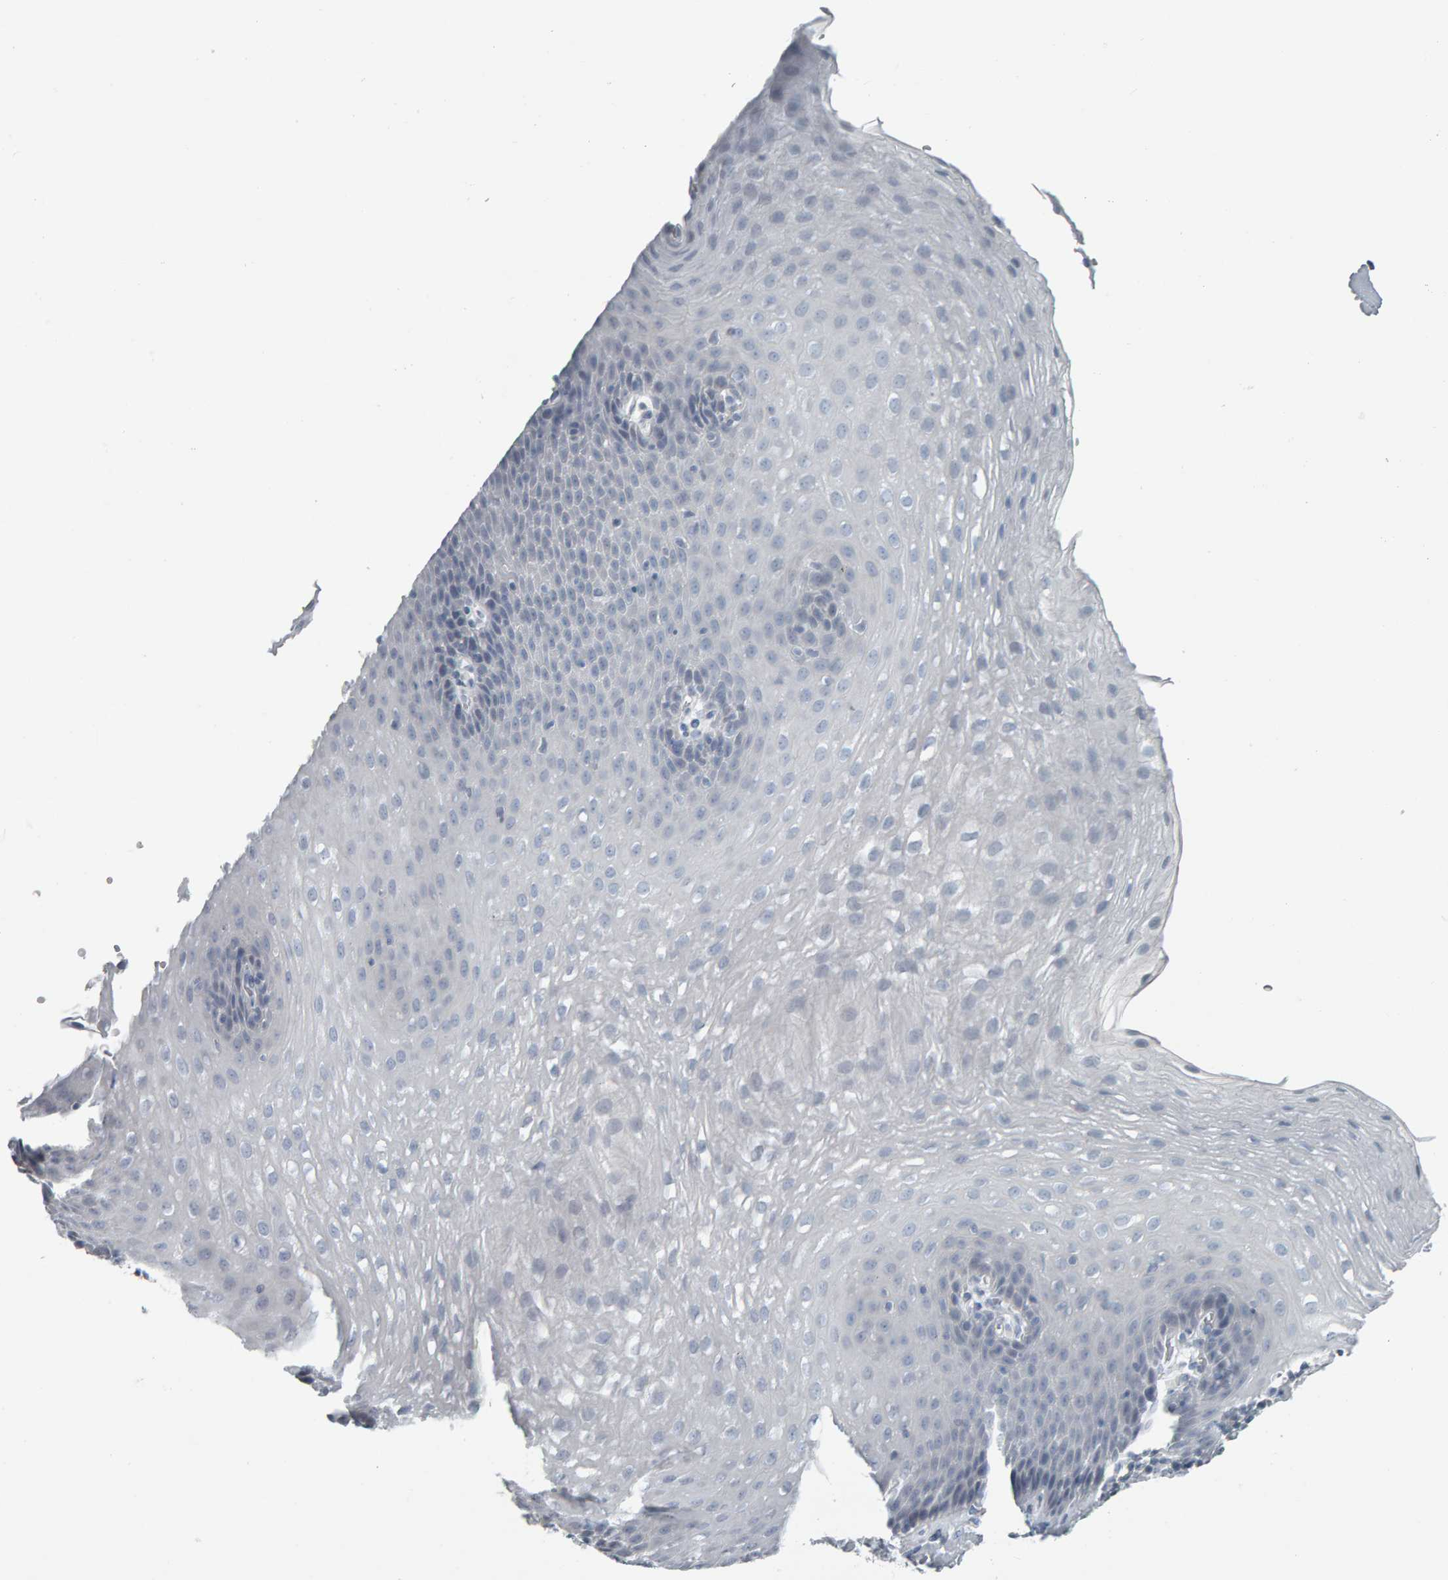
{"staining": {"intensity": "negative", "quantity": "none", "location": "none"}, "tissue": "esophagus", "cell_type": "Squamous epithelial cells", "image_type": "normal", "snomed": [{"axis": "morphology", "description": "Normal tissue, NOS"}, {"axis": "topography", "description": "Esophagus"}], "caption": "This micrograph is of normal esophagus stained with immunohistochemistry to label a protein in brown with the nuclei are counter-stained blue. There is no positivity in squamous epithelial cells. (Stains: DAB immunohistochemistry (IHC) with hematoxylin counter stain, Microscopy: brightfield microscopy at high magnification).", "gene": "PYY", "patient": {"sex": "female", "age": 66}}